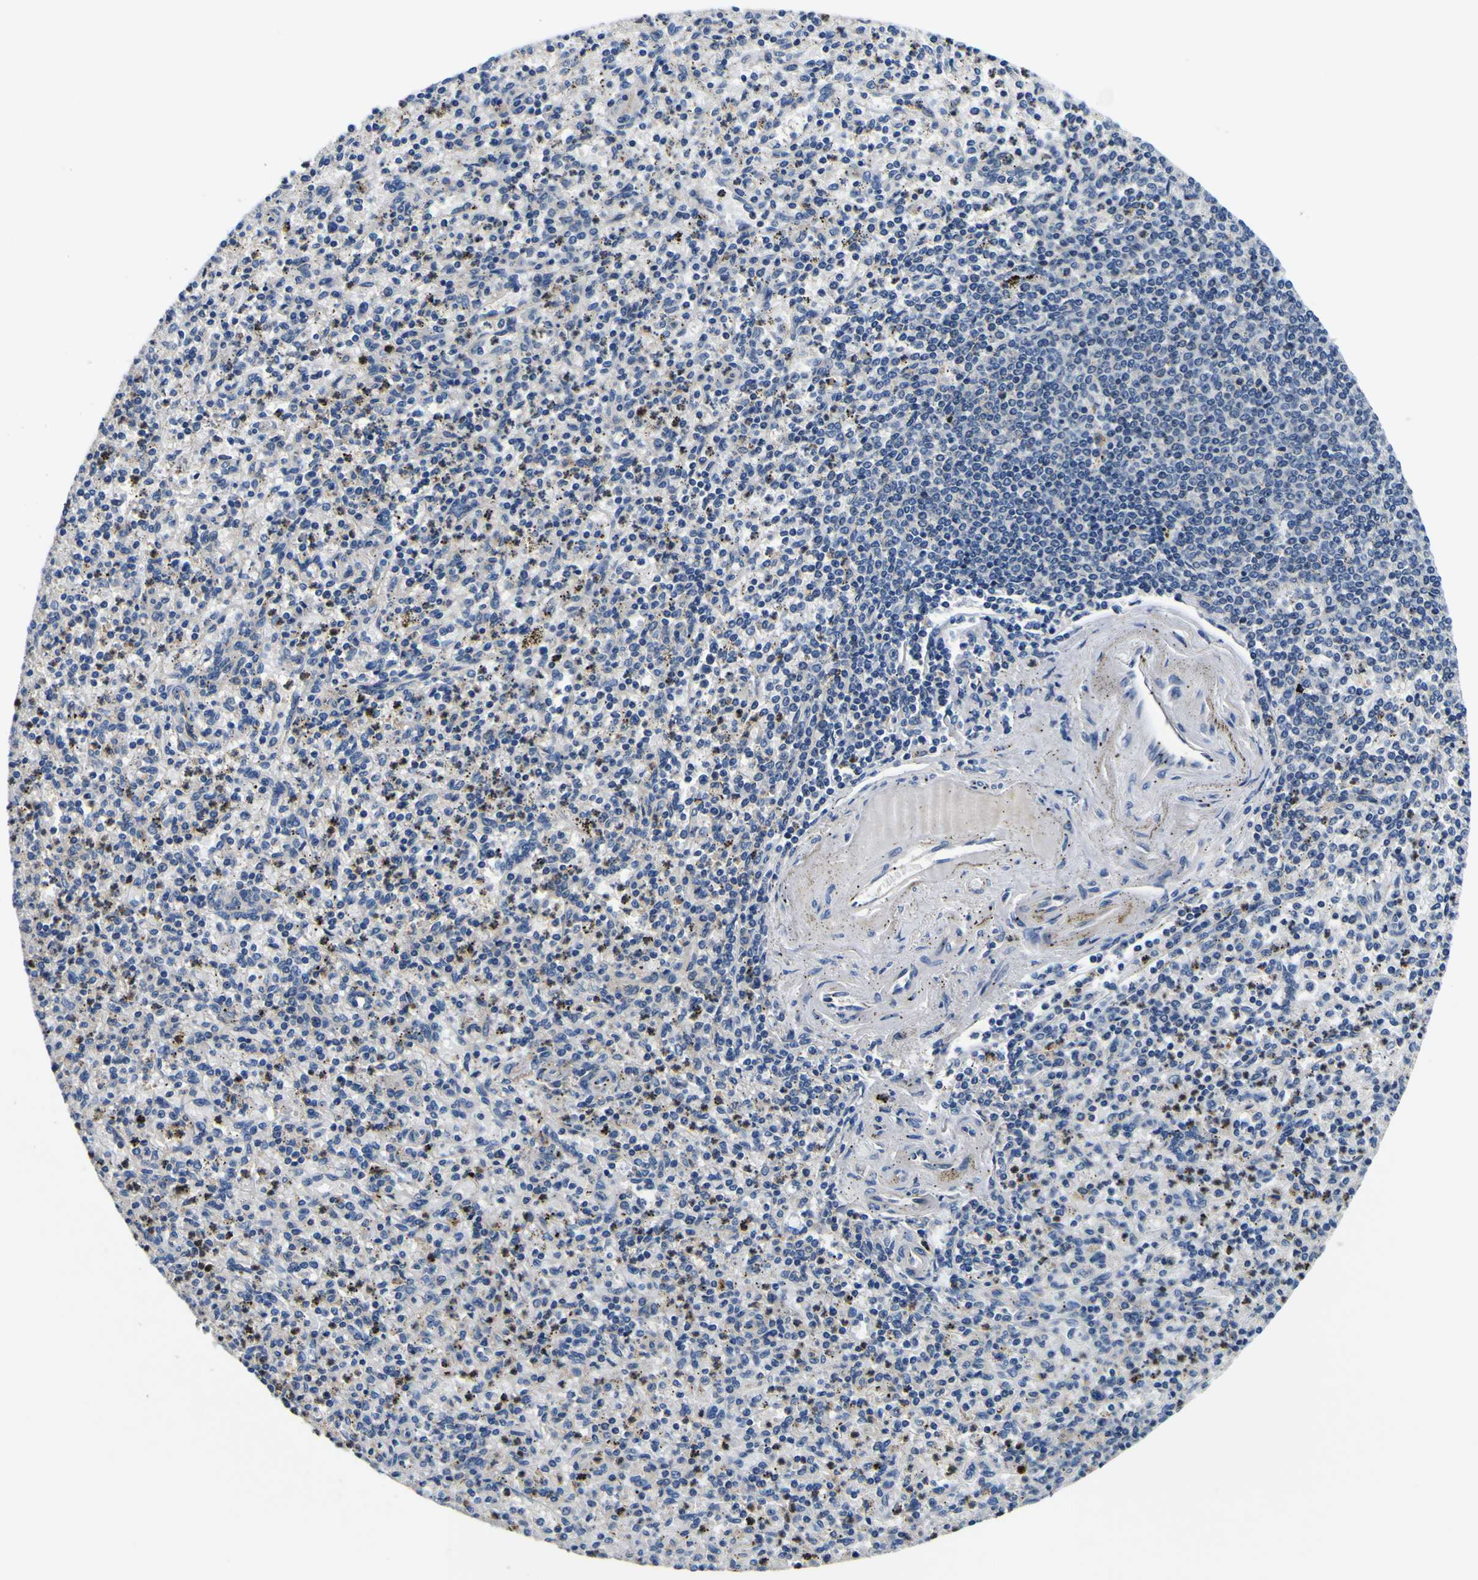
{"staining": {"intensity": "moderate", "quantity": "25%-75%", "location": "cytoplasmic/membranous,nuclear"}, "tissue": "spleen", "cell_type": "Cells in red pulp", "image_type": "normal", "snomed": [{"axis": "morphology", "description": "Normal tissue, NOS"}, {"axis": "topography", "description": "Spleen"}], "caption": "Spleen stained with immunohistochemistry displays moderate cytoplasmic/membranous,nuclear positivity in approximately 25%-75% of cells in red pulp.", "gene": "CLSTN1", "patient": {"sex": "male", "age": 72}}